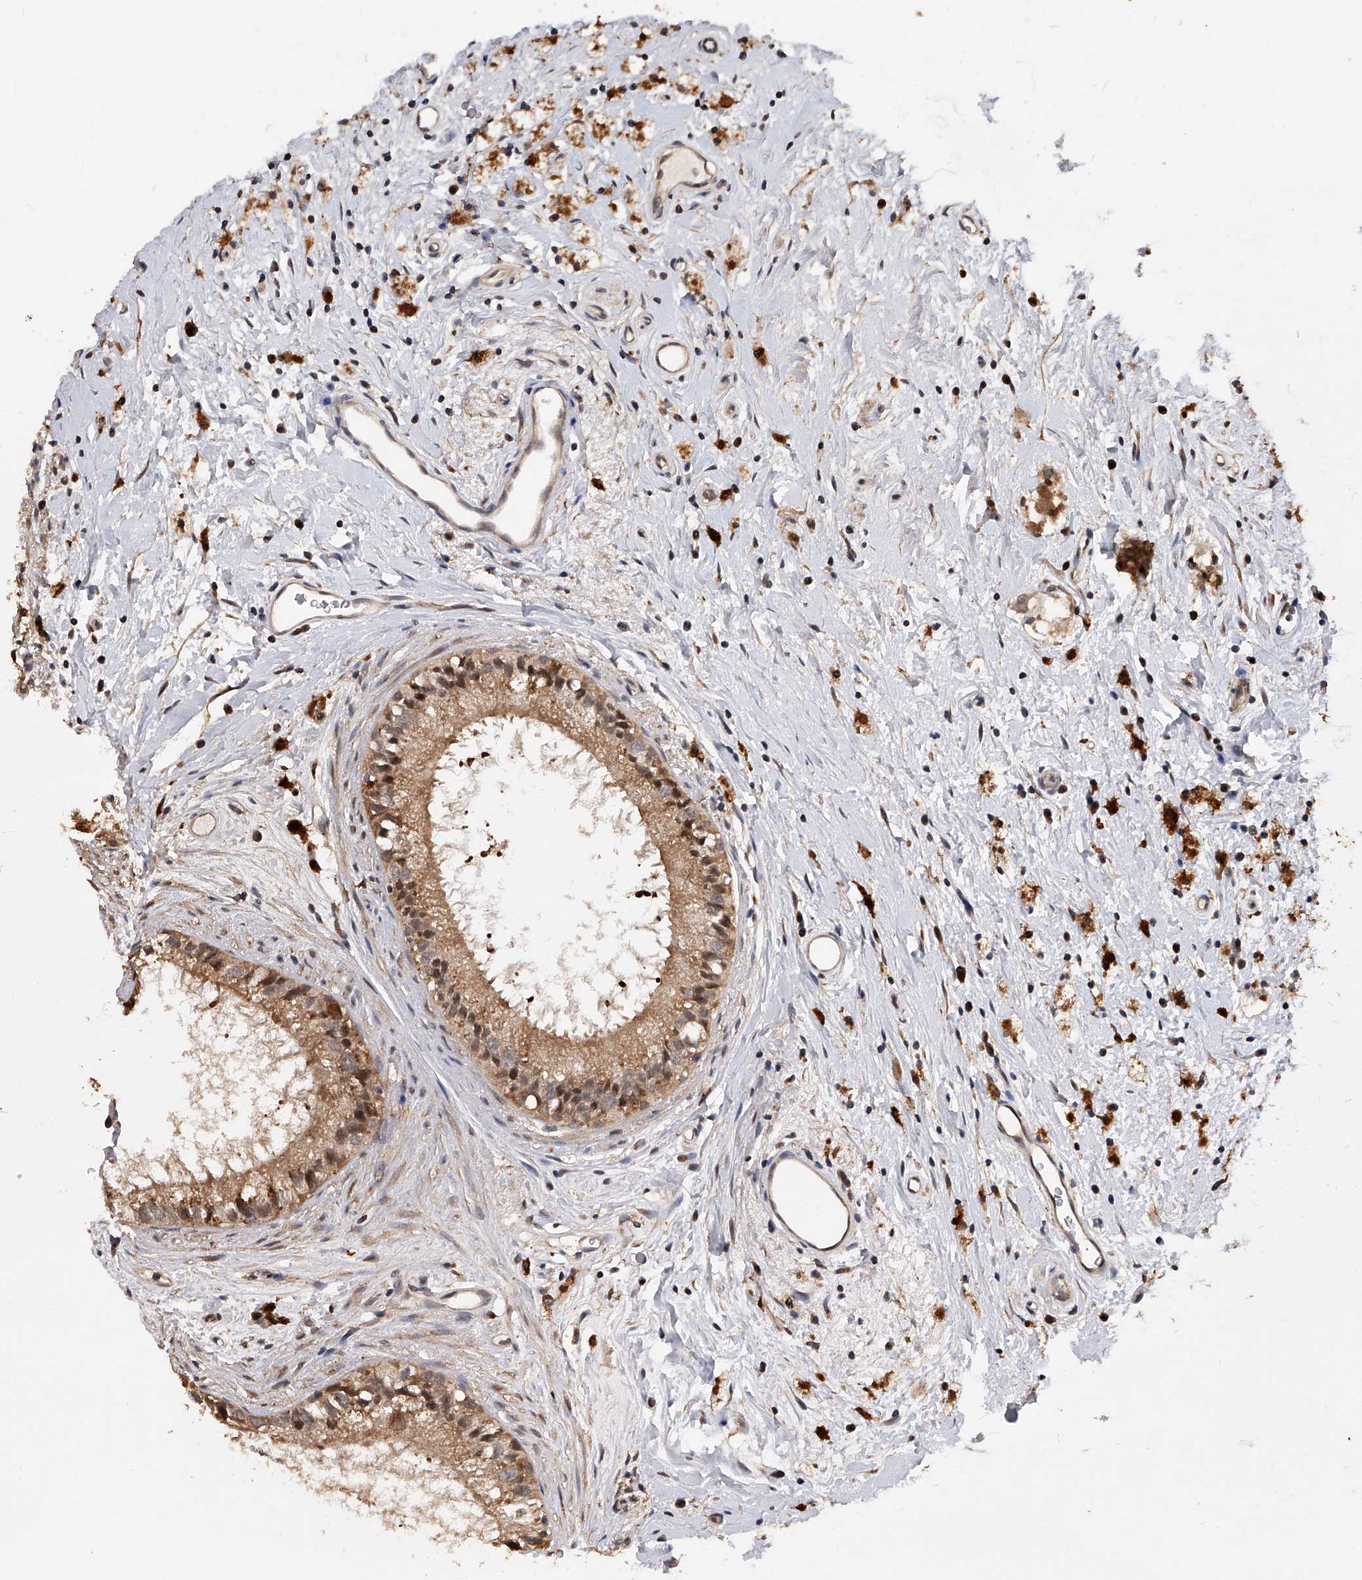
{"staining": {"intensity": "moderate", "quantity": ">75%", "location": "cytoplasmic/membranous,nuclear"}, "tissue": "epididymis", "cell_type": "Glandular cells", "image_type": "normal", "snomed": [{"axis": "morphology", "description": "Normal tissue, NOS"}, {"axis": "topography", "description": "Epididymis"}], "caption": "This is a histology image of IHC staining of normal epididymis, which shows moderate expression in the cytoplasmic/membranous,nuclear of glandular cells.", "gene": "GMDS", "patient": {"sex": "male", "age": 80}}